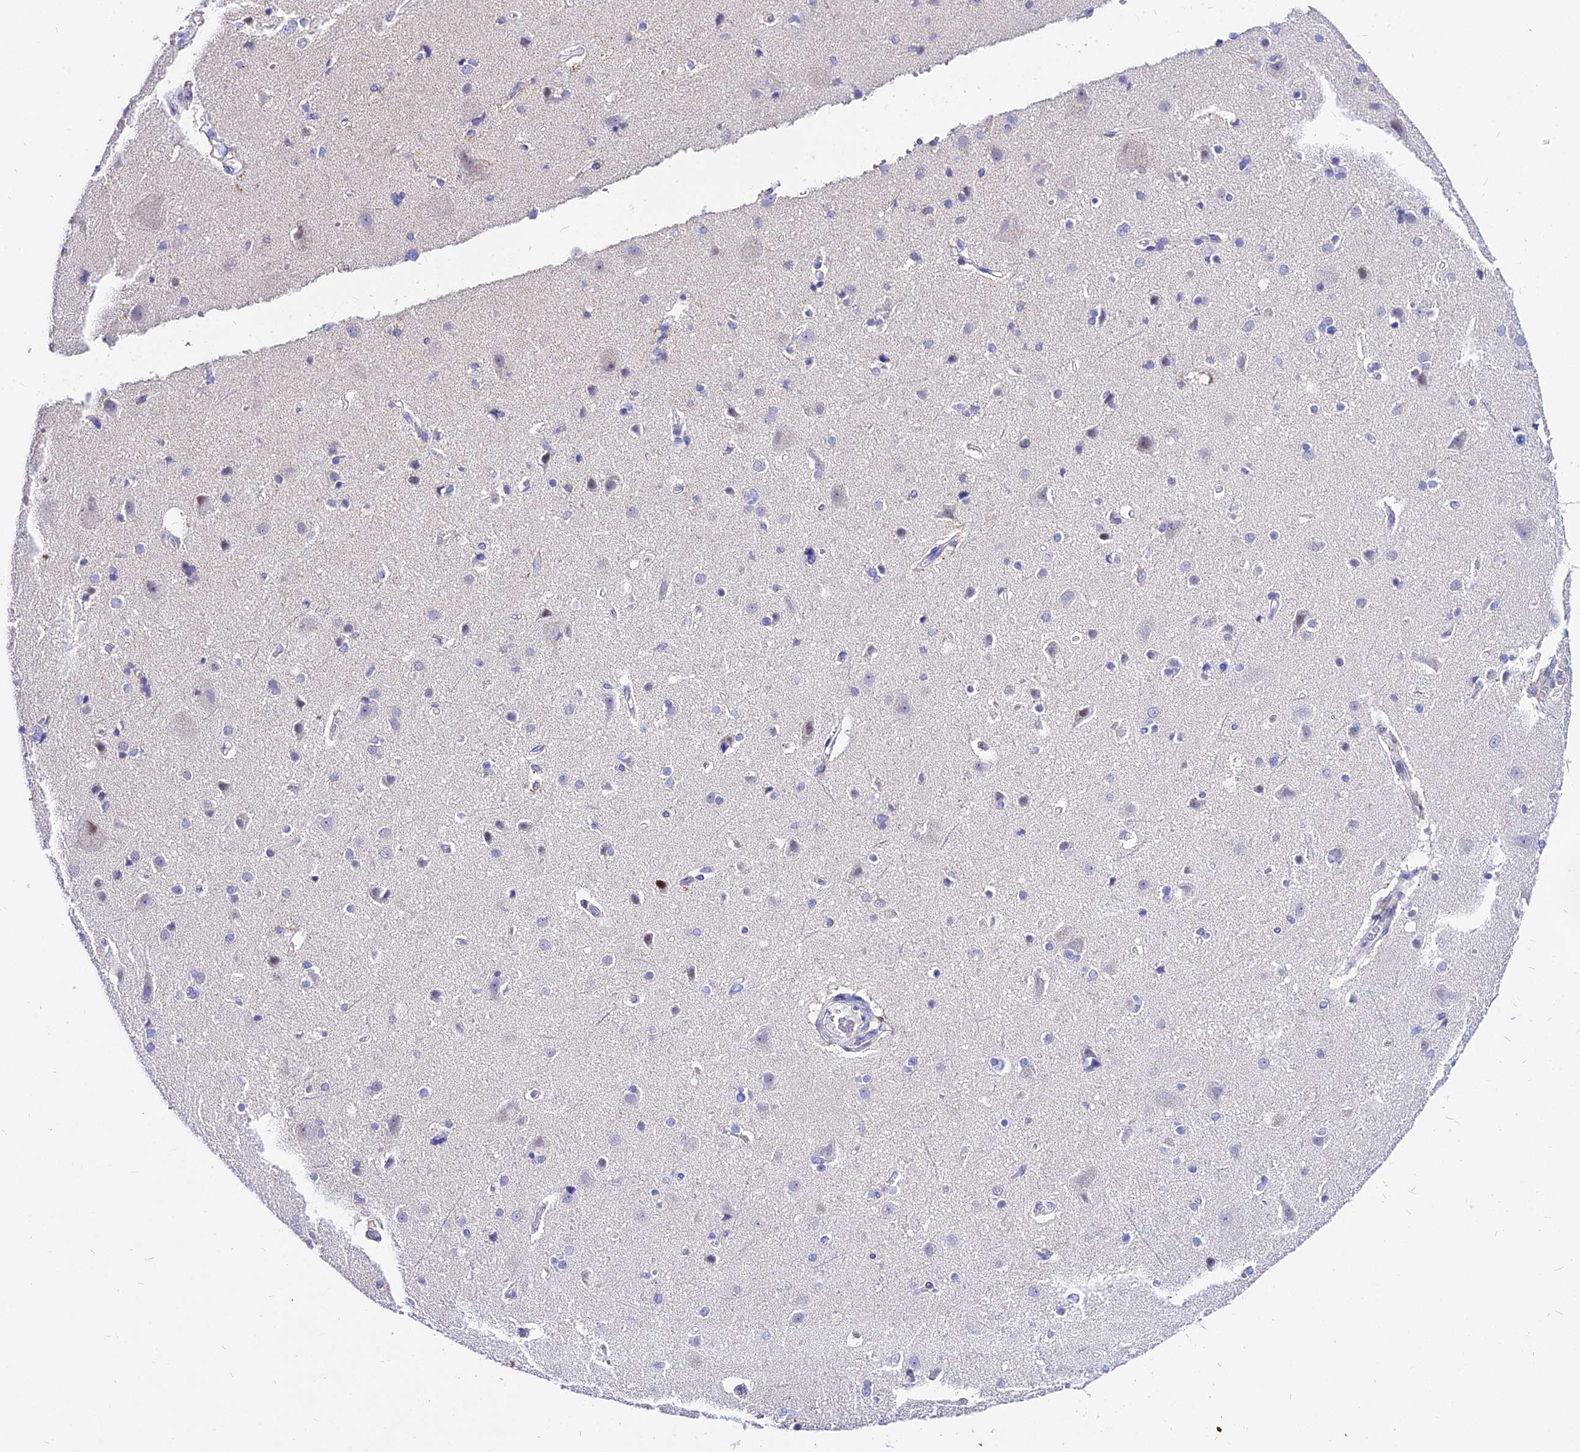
{"staining": {"intensity": "negative", "quantity": "none", "location": "none"}, "tissue": "cerebral cortex", "cell_type": "Endothelial cells", "image_type": "normal", "snomed": [{"axis": "morphology", "description": "Normal tissue, NOS"}, {"axis": "topography", "description": "Cerebral cortex"}], "caption": "DAB immunohistochemical staining of normal human cerebral cortex reveals no significant positivity in endothelial cells.", "gene": "CARD18", "patient": {"sex": "female", "age": 54}}